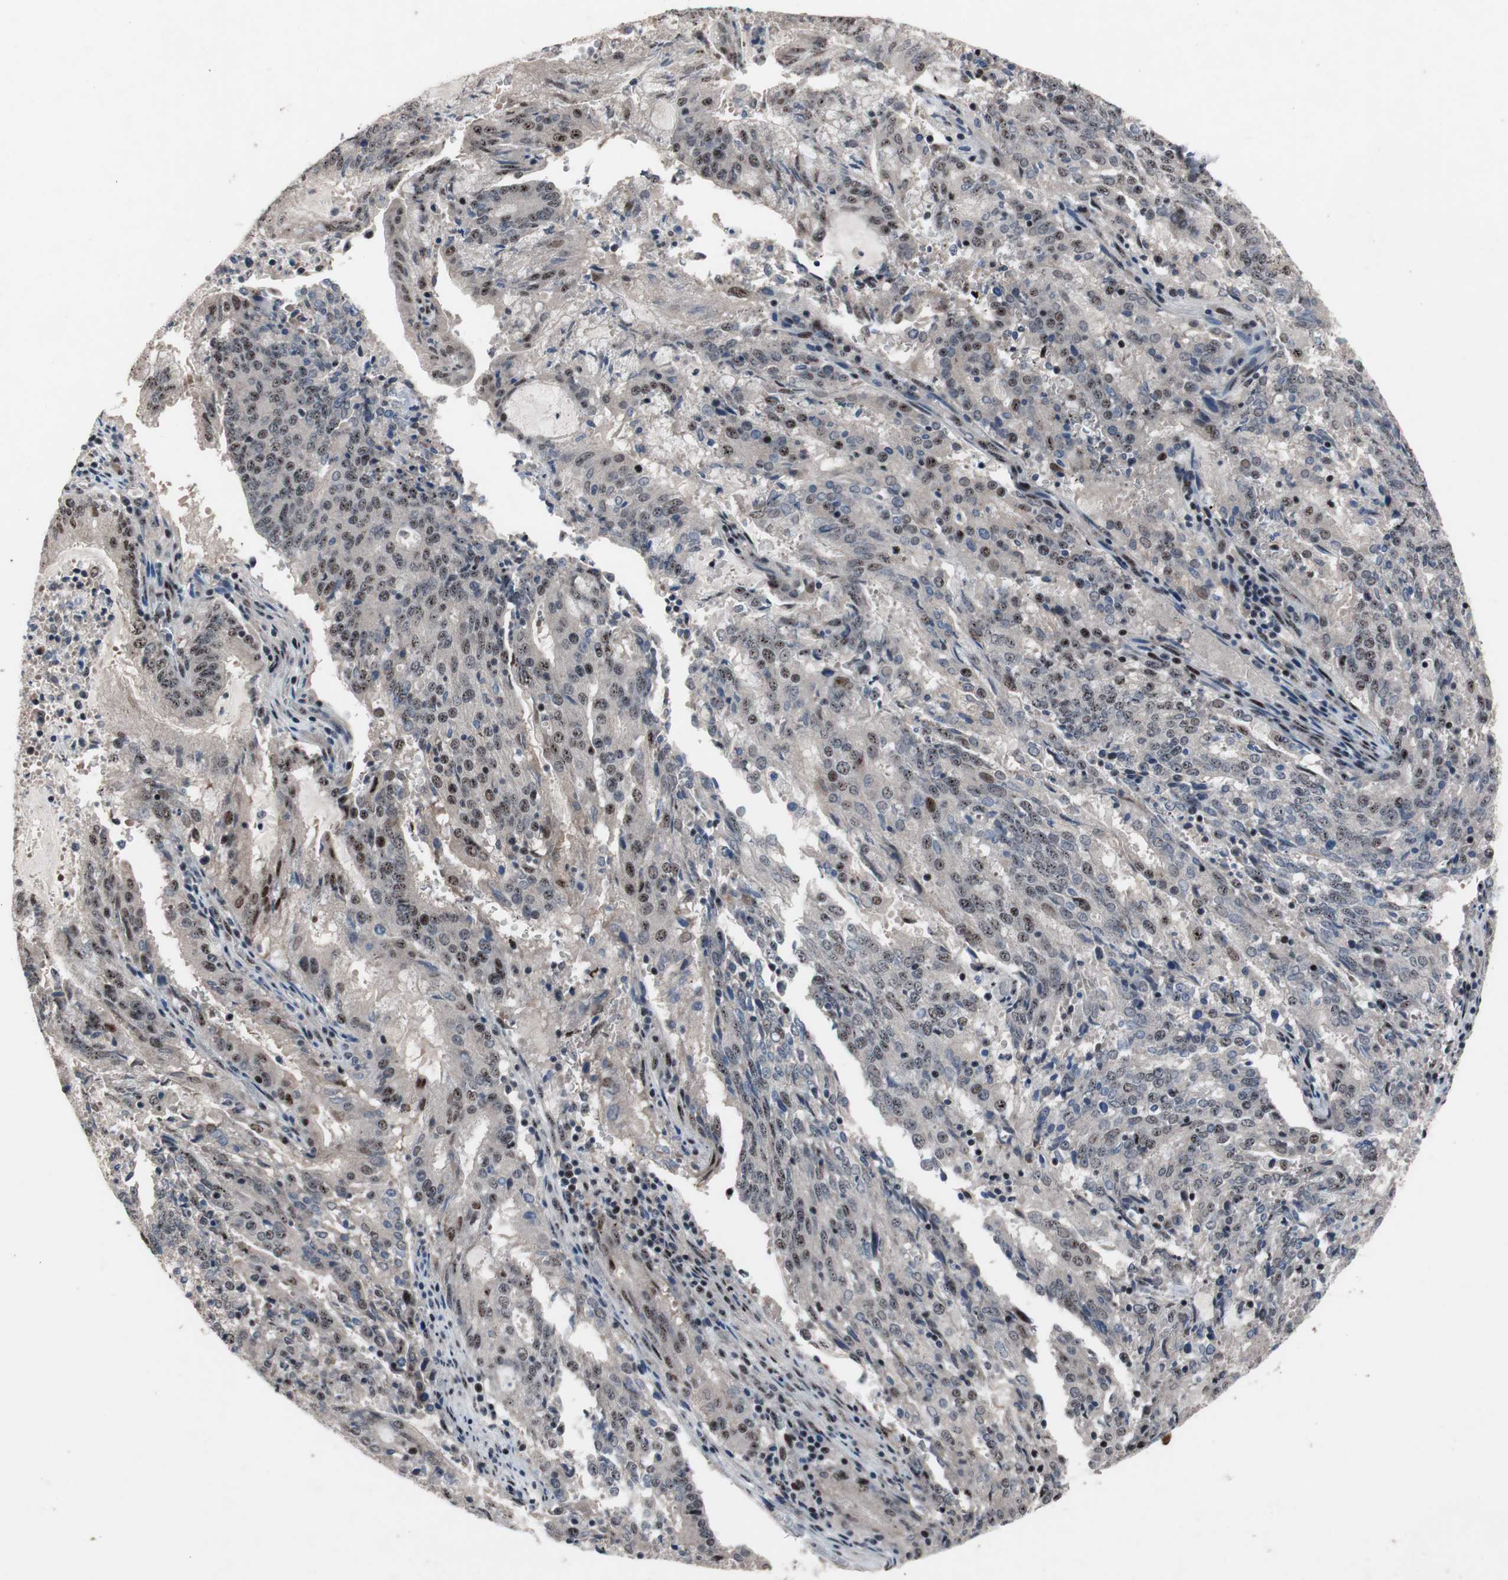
{"staining": {"intensity": "moderate", "quantity": "25%-75%", "location": "nuclear"}, "tissue": "cervical cancer", "cell_type": "Tumor cells", "image_type": "cancer", "snomed": [{"axis": "morphology", "description": "Adenocarcinoma, NOS"}, {"axis": "topography", "description": "Cervix"}], "caption": "DAB immunohistochemical staining of human cervical cancer (adenocarcinoma) displays moderate nuclear protein positivity in approximately 25%-75% of tumor cells.", "gene": "SOX7", "patient": {"sex": "female", "age": 44}}